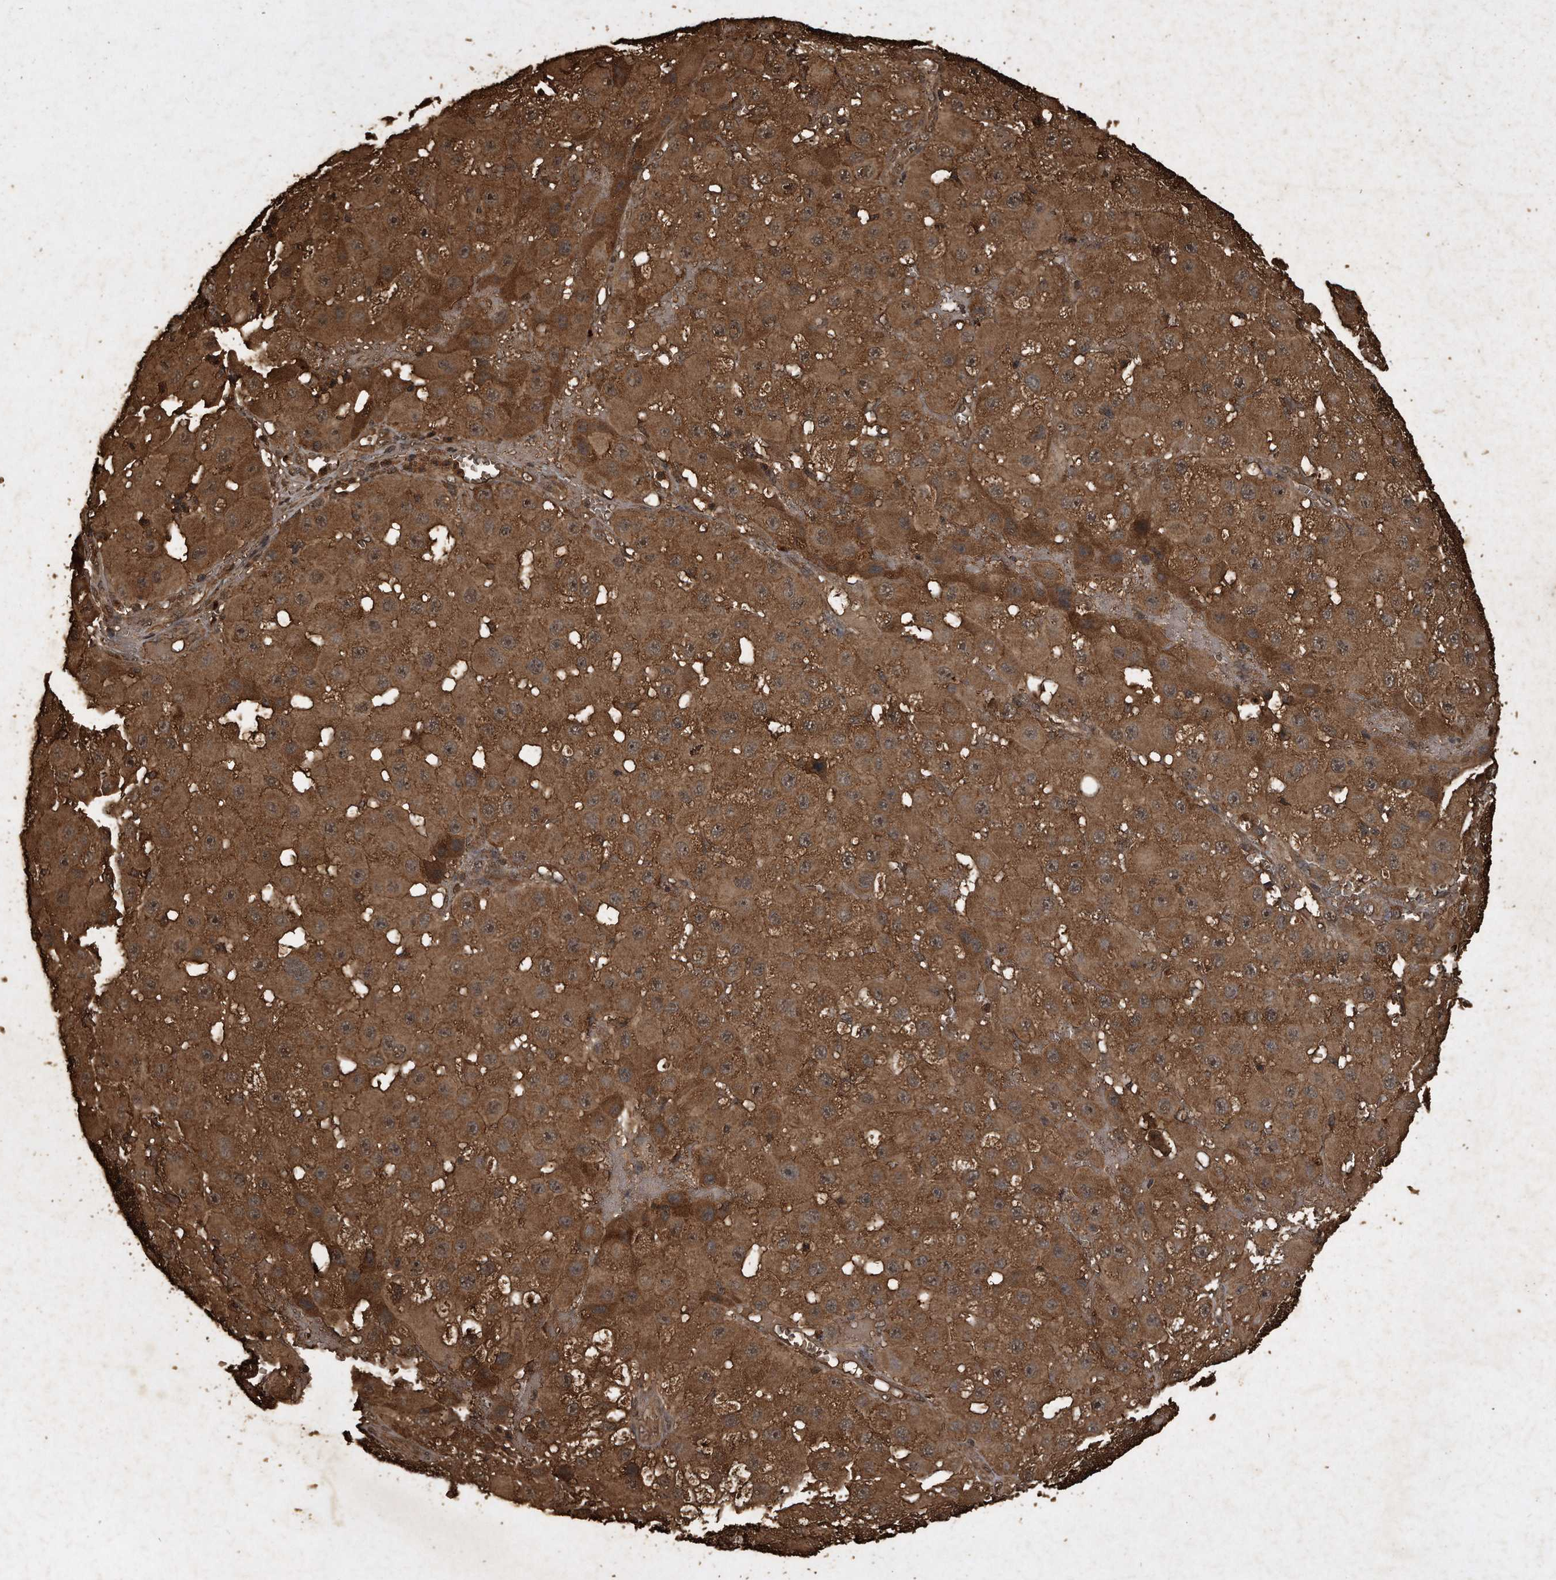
{"staining": {"intensity": "strong", "quantity": ">75%", "location": "cytoplasmic/membranous"}, "tissue": "melanoma", "cell_type": "Tumor cells", "image_type": "cancer", "snomed": [{"axis": "morphology", "description": "Malignant melanoma, NOS"}, {"axis": "topography", "description": "Skin"}], "caption": "Immunohistochemical staining of melanoma shows strong cytoplasmic/membranous protein expression in approximately >75% of tumor cells. (Stains: DAB in brown, nuclei in blue, Microscopy: brightfield microscopy at high magnification).", "gene": "CFLAR", "patient": {"sex": "female", "age": 81}}